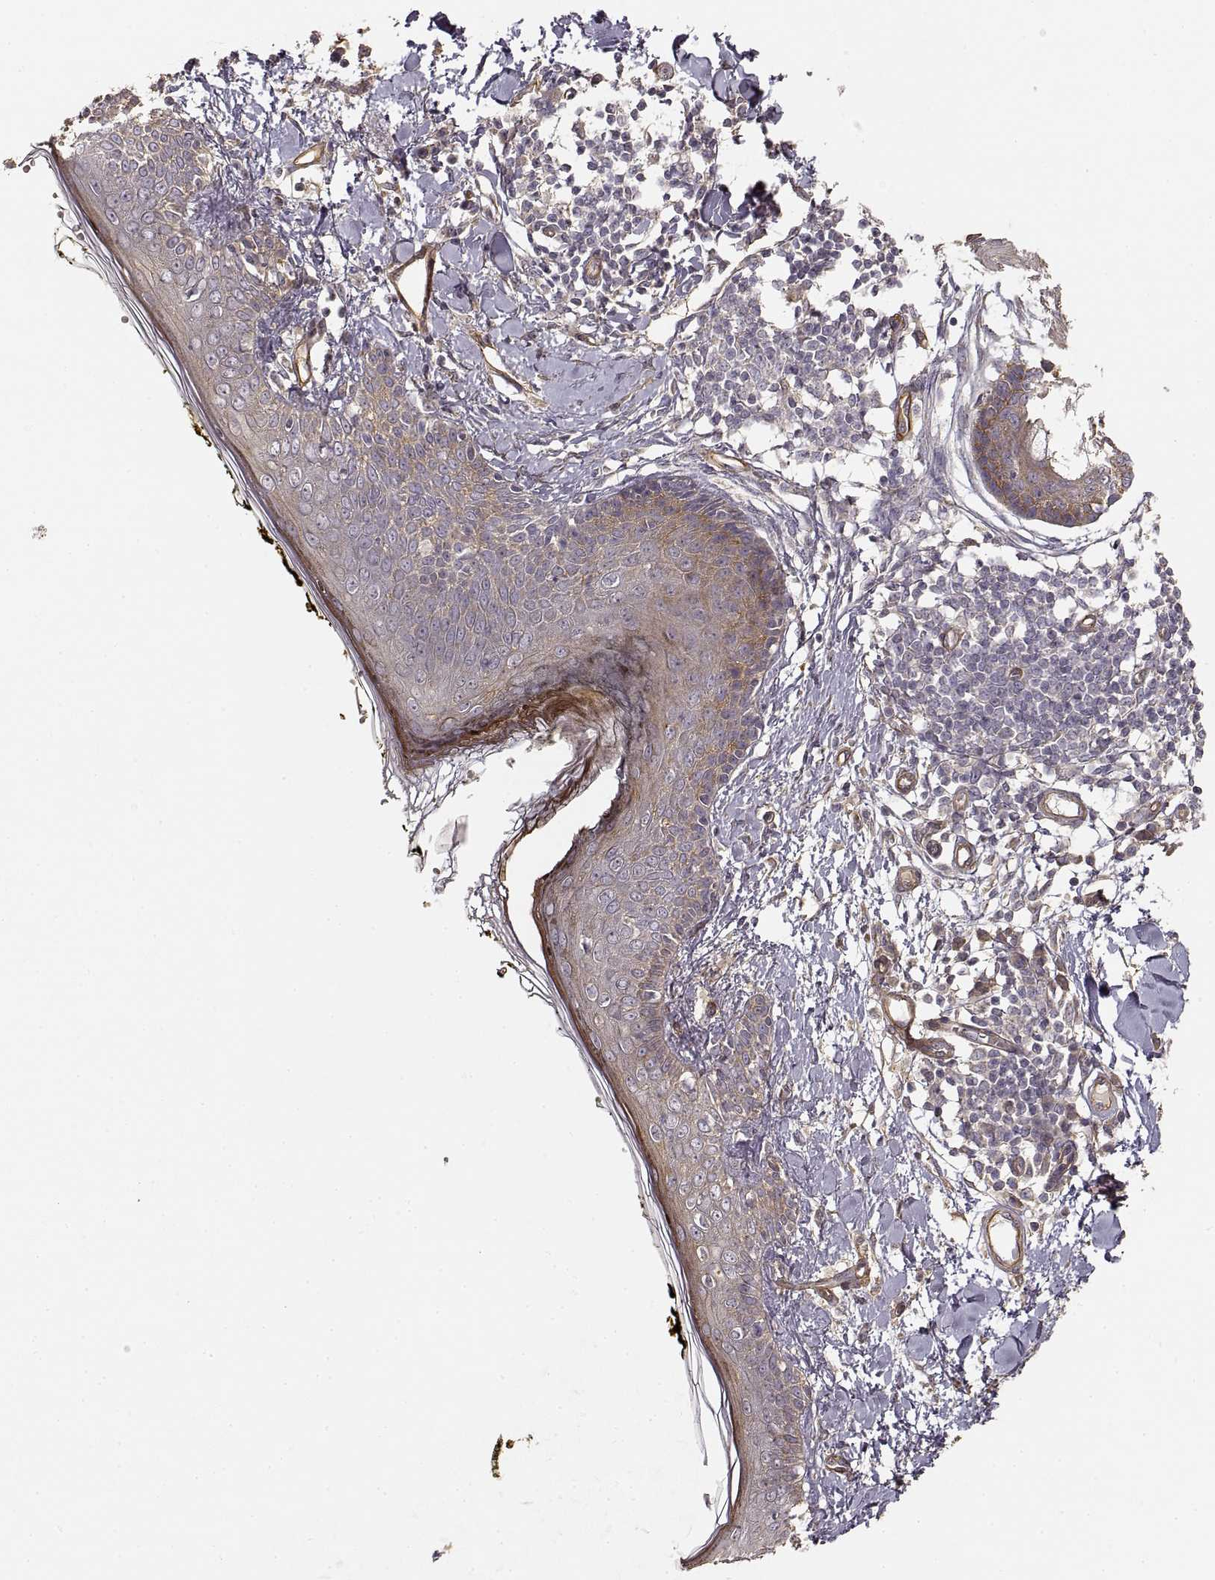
{"staining": {"intensity": "moderate", "quantity": ">75%", "location": "cytoplasmic/membranous"}, "tissue": "skin", "cell_type": "Fibroblasts", "image_type": "normal", "snomed": [{"axis": "morphology", "description": "Normal tissue, NOS"}, {"axis": "topography", "description": "Skin"}], "caption": "DAB immunohistochemical staining of benign human skin reveals moderate cytoplasmic/membranous protein expression in about >75% of fibroblasts.", "gene": "LAMA4", "patient": {"sex": "male", "age": 76}}